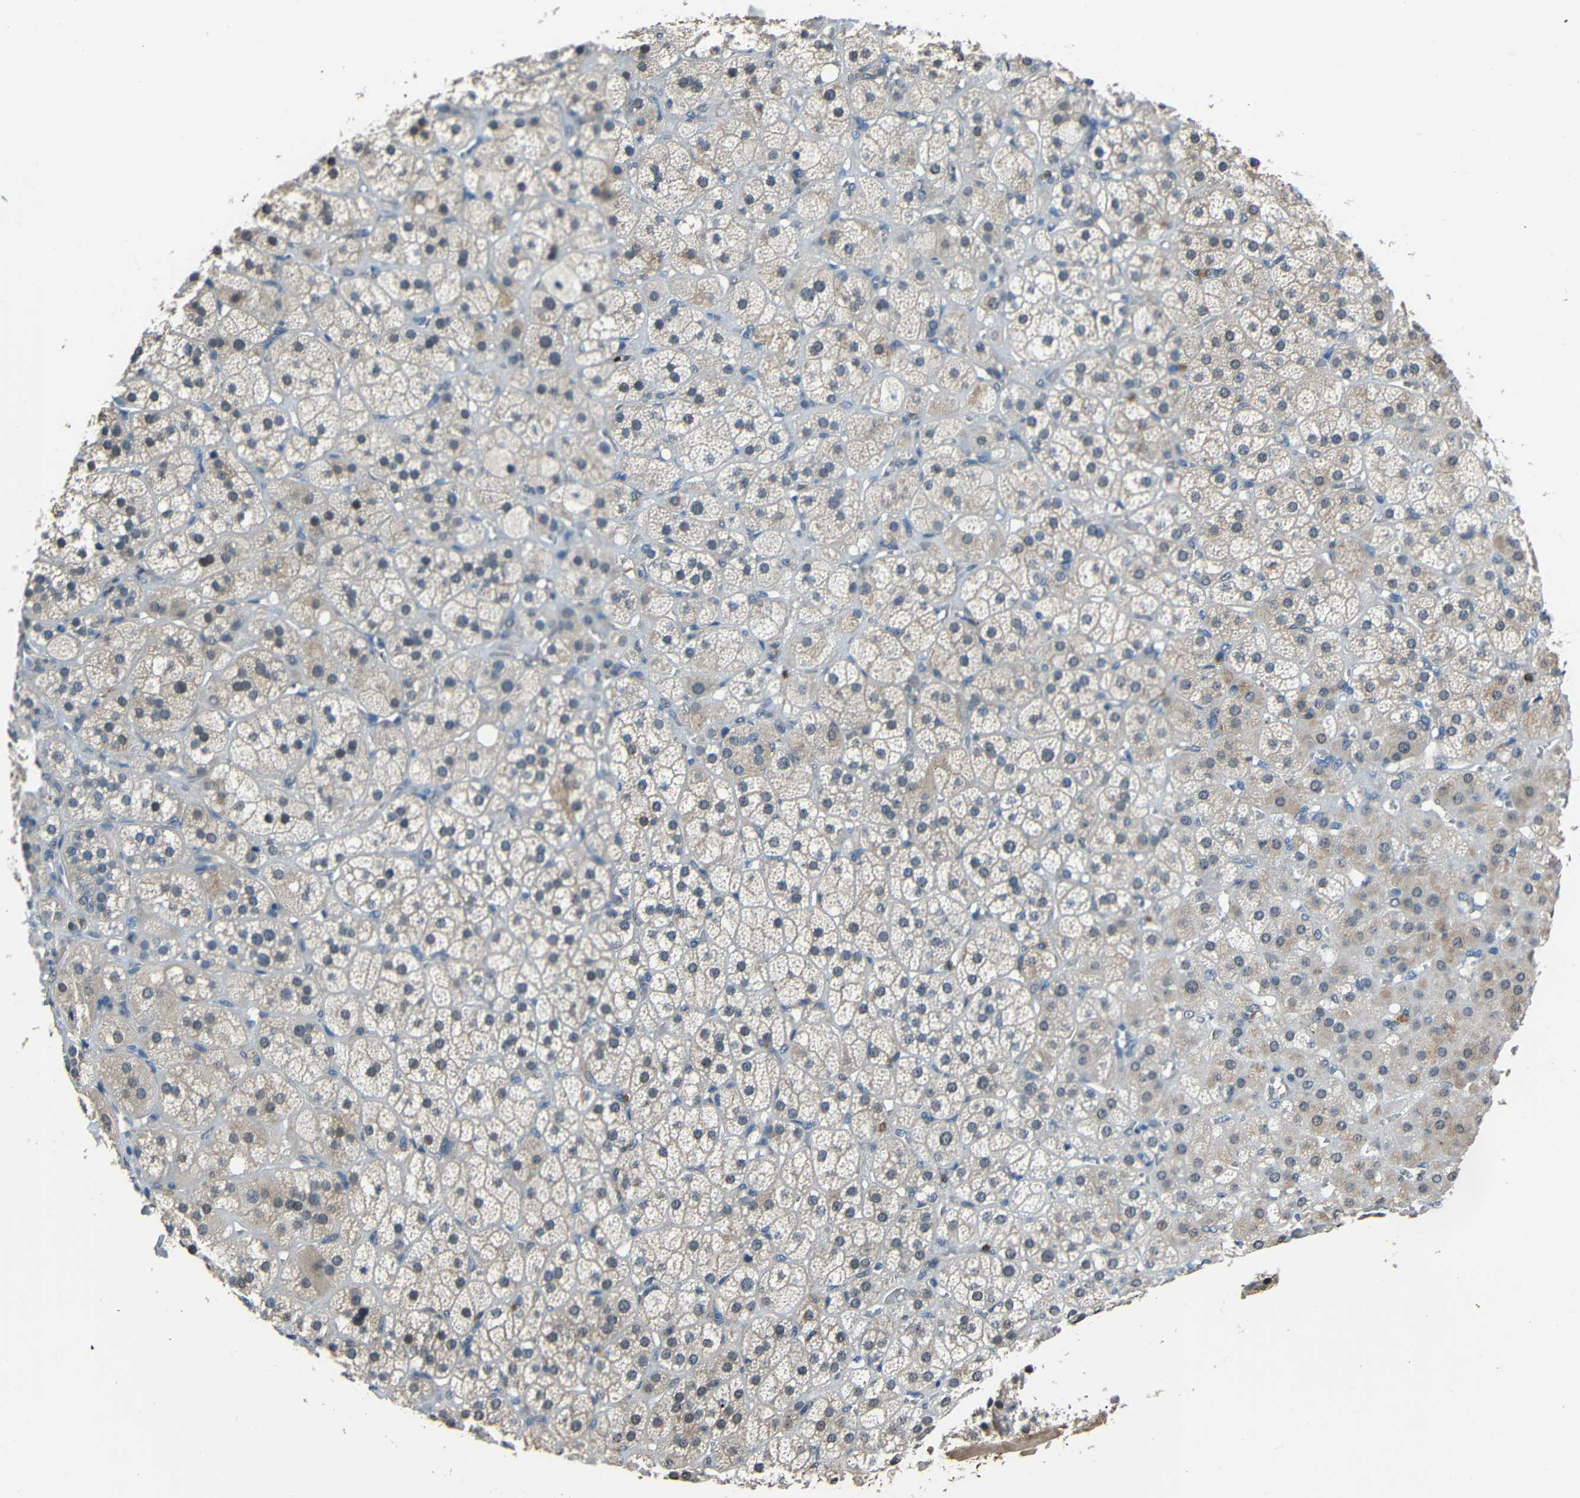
{"staining": {"intensity": "moderate", "quantity": "<25%", "location": "nuclear"}, "tissue": "adrenal gland", "cell_type": "Glandular cells", "image_type": "normal", "snomed": [{"axis": "morphology", "description": "Normal tissue, NOS"}, {"axis": "topography", "description": "Adrenal gland"}], "caption": "IHC micrograph of normal adrenal gland: human adrenal gland stained using IHC shows low levels of moderate protein expression localized specifically in the nuclear of glandular cells, appearing as a nuclear brown color.", "gene": "STBD1", "patient": {"sex": "female", "age": 71}}